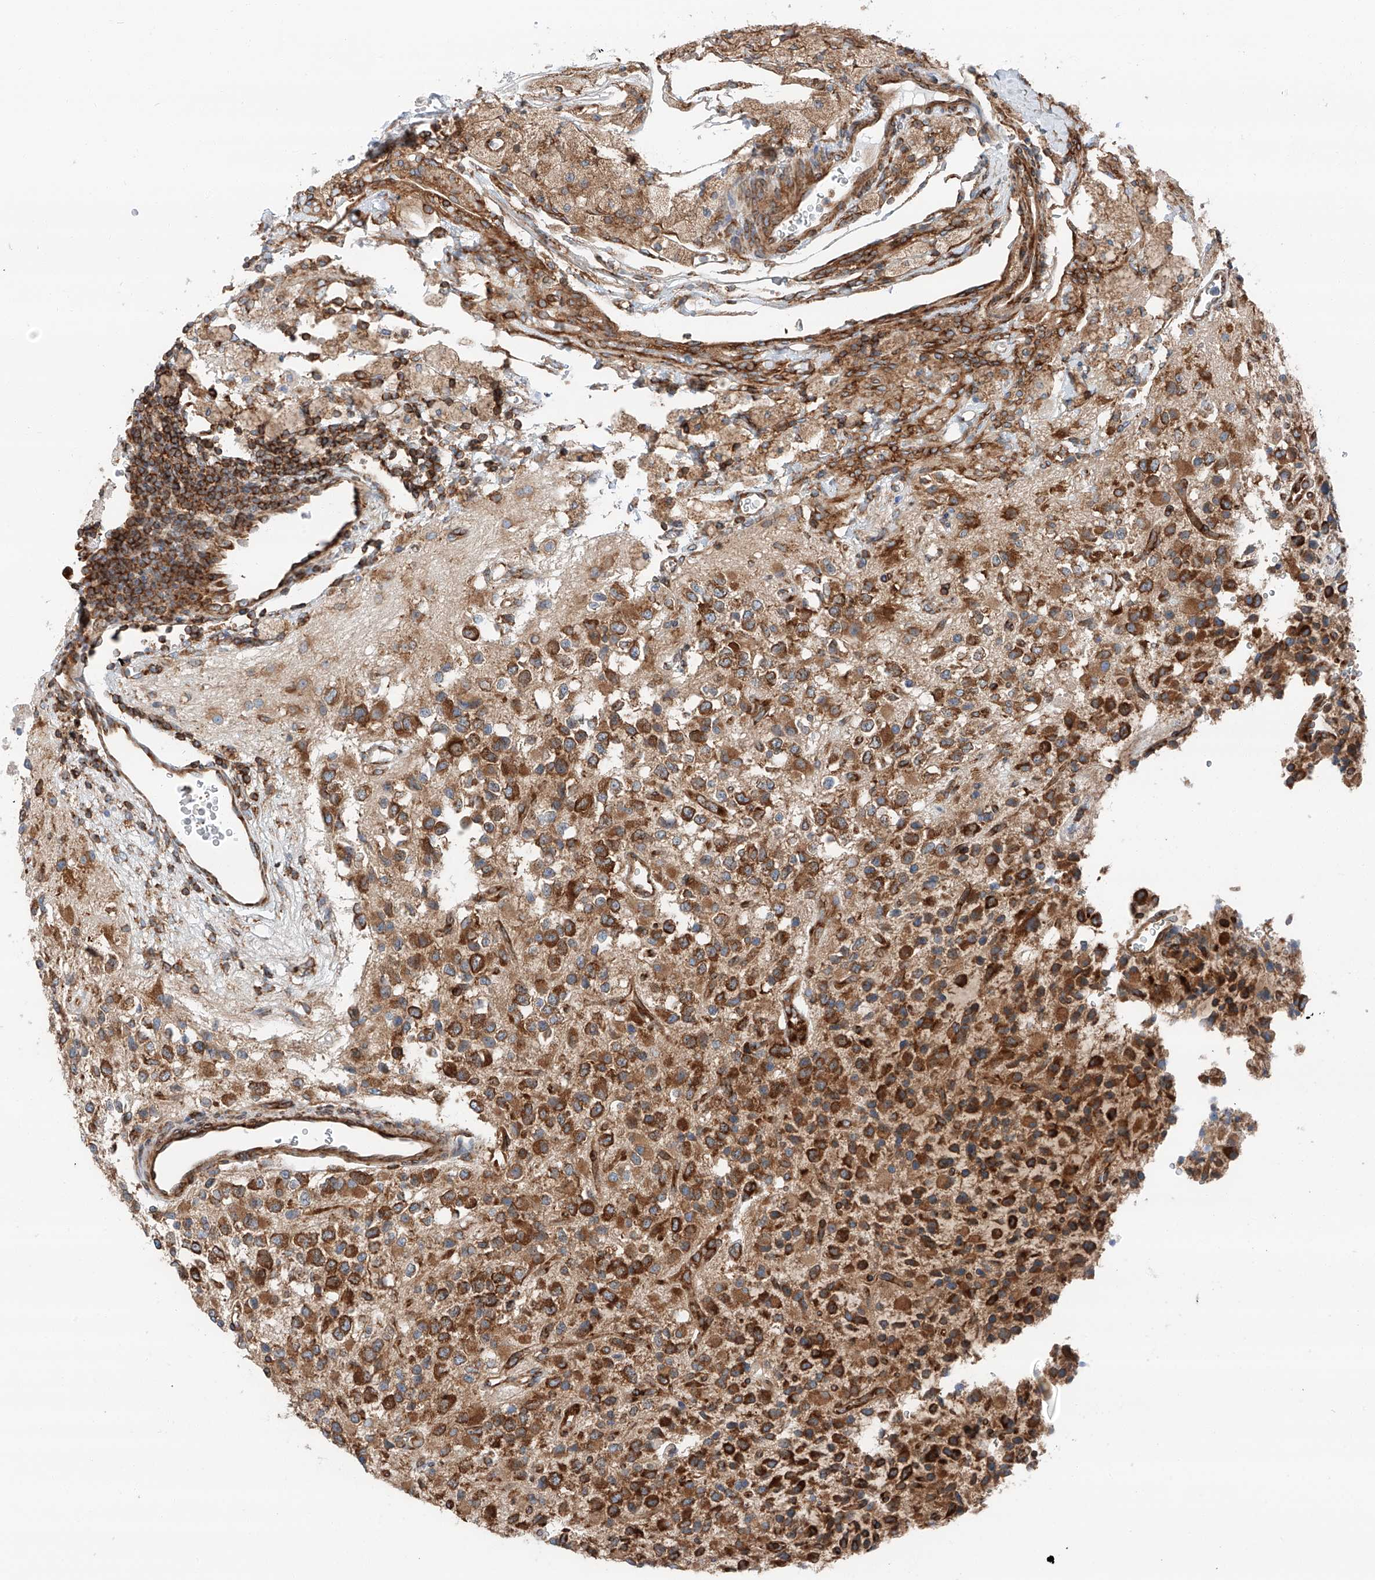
{"staining": {"intensity": "strong", "quantity": "25%-75%", "location": "cytoplasmic/membranous"}, "tissue": "glioma", "cell_type": "Tumor cells", "image_type": "cancer", "snomed": [{"axis": "morphology", "description": "Glioma, malignant, High grade"}, {"axis": "topography", "description": "Brain"}], "caption": "Immunohistochemical staining of human glioma reveals high levels of strong cytoplasmic/membranous protein expression in about 25%-75% of tumor cells.", "gene": "ZC3H15", "patient": {"sex": "male", "age": 34}}